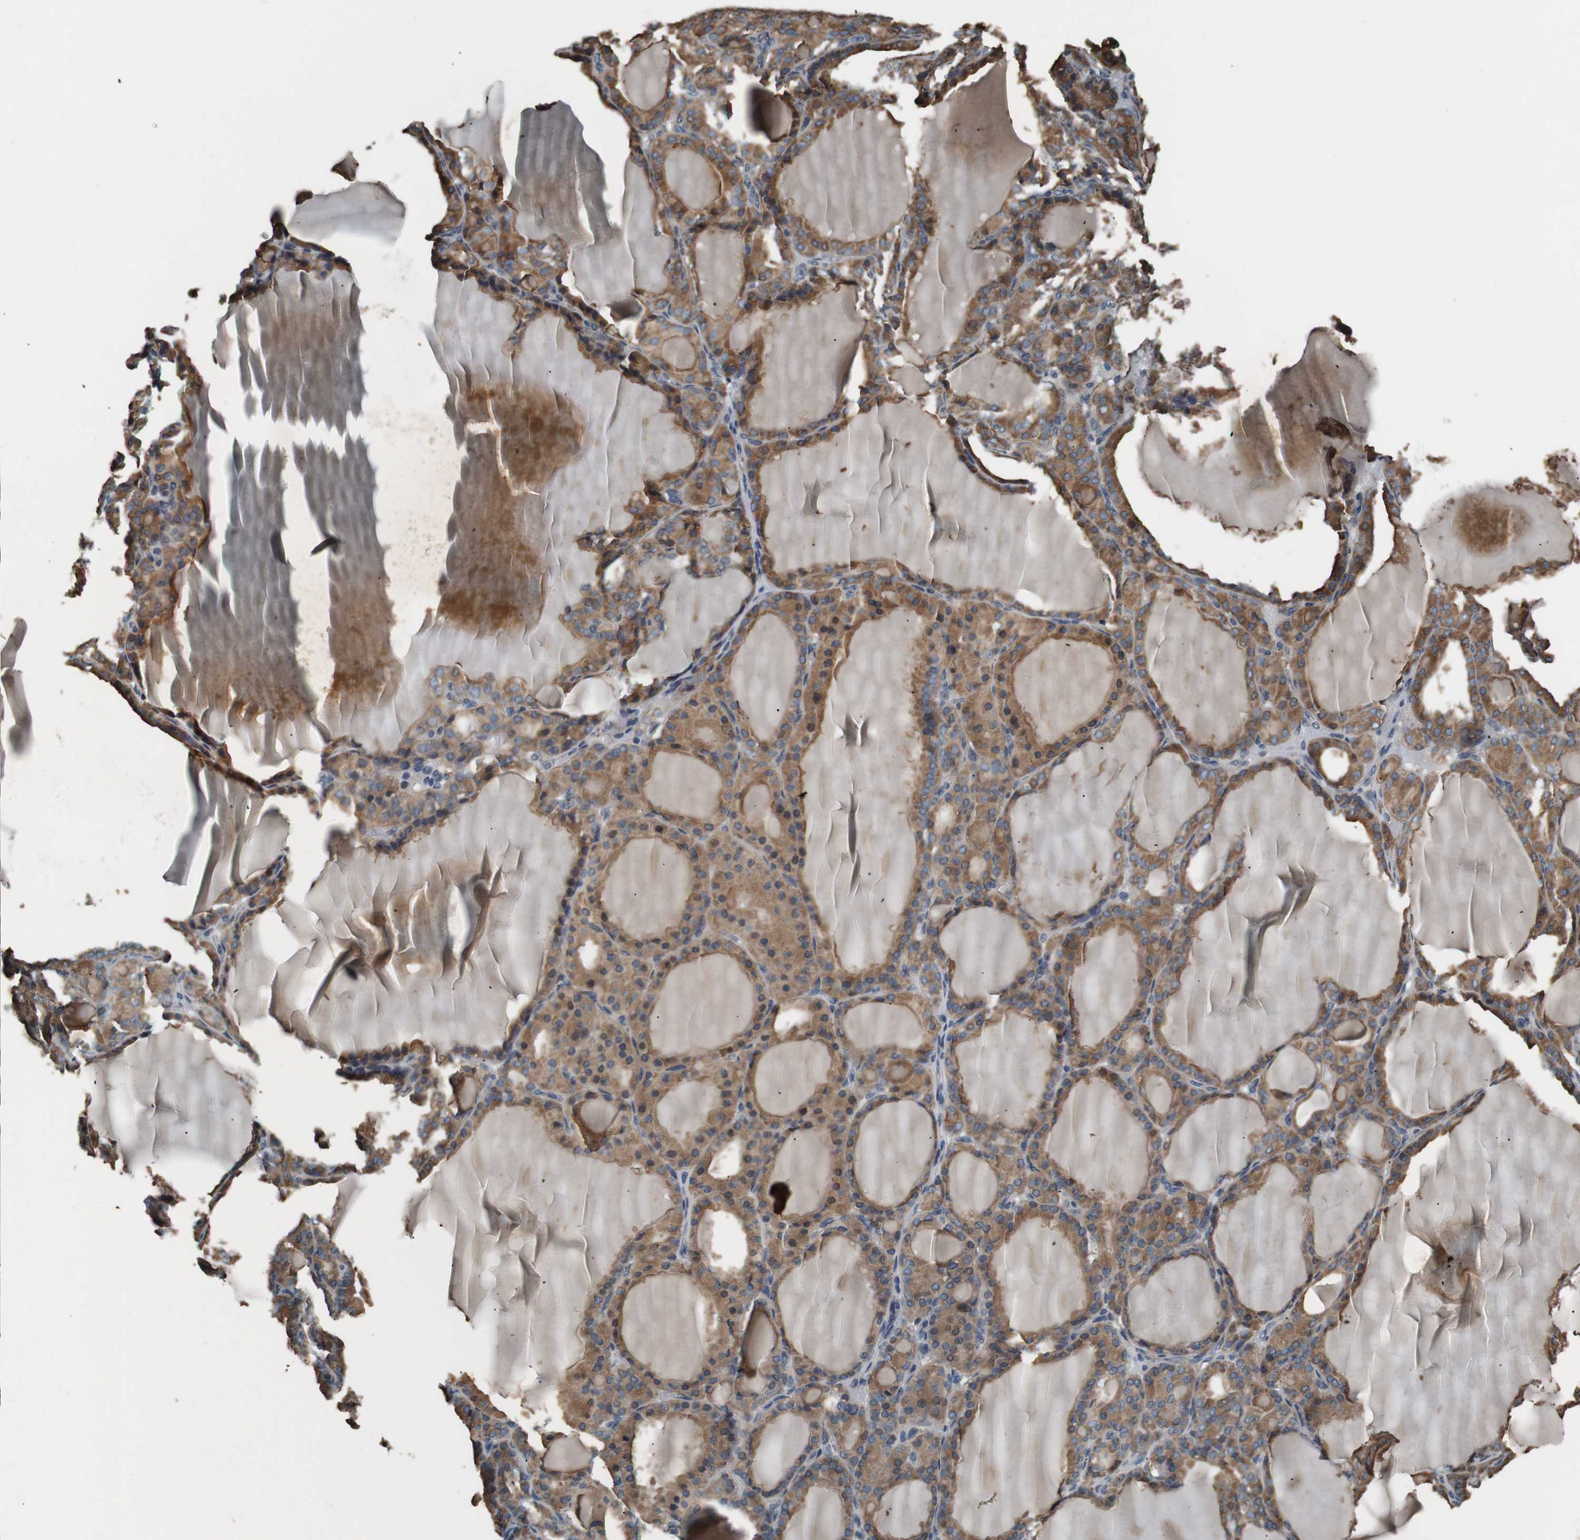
{"staining": {"intensity": "moderate", "quantity": ">75%", "location": "cytoplasmic/membranous"}, "tissue": "thyroid gland", "cell_type": "Glandular cells", "image_type": "normal", "snomed": [{"axis": "morphology", "description": "Normal tissue, NOS"}, {"axis": "topography", "description": "Thyroid gland"}], "caption": "A medium amount of moderate cytoplasmic/membranous staining is appreciated in approximately >75% of glandular cells in benign thyroid gland. (DAB = brown stain, brightfield microscopy at high magnification).", "gene": "SIGMAR1", "patient": {"sex": "female", "age": 28}}